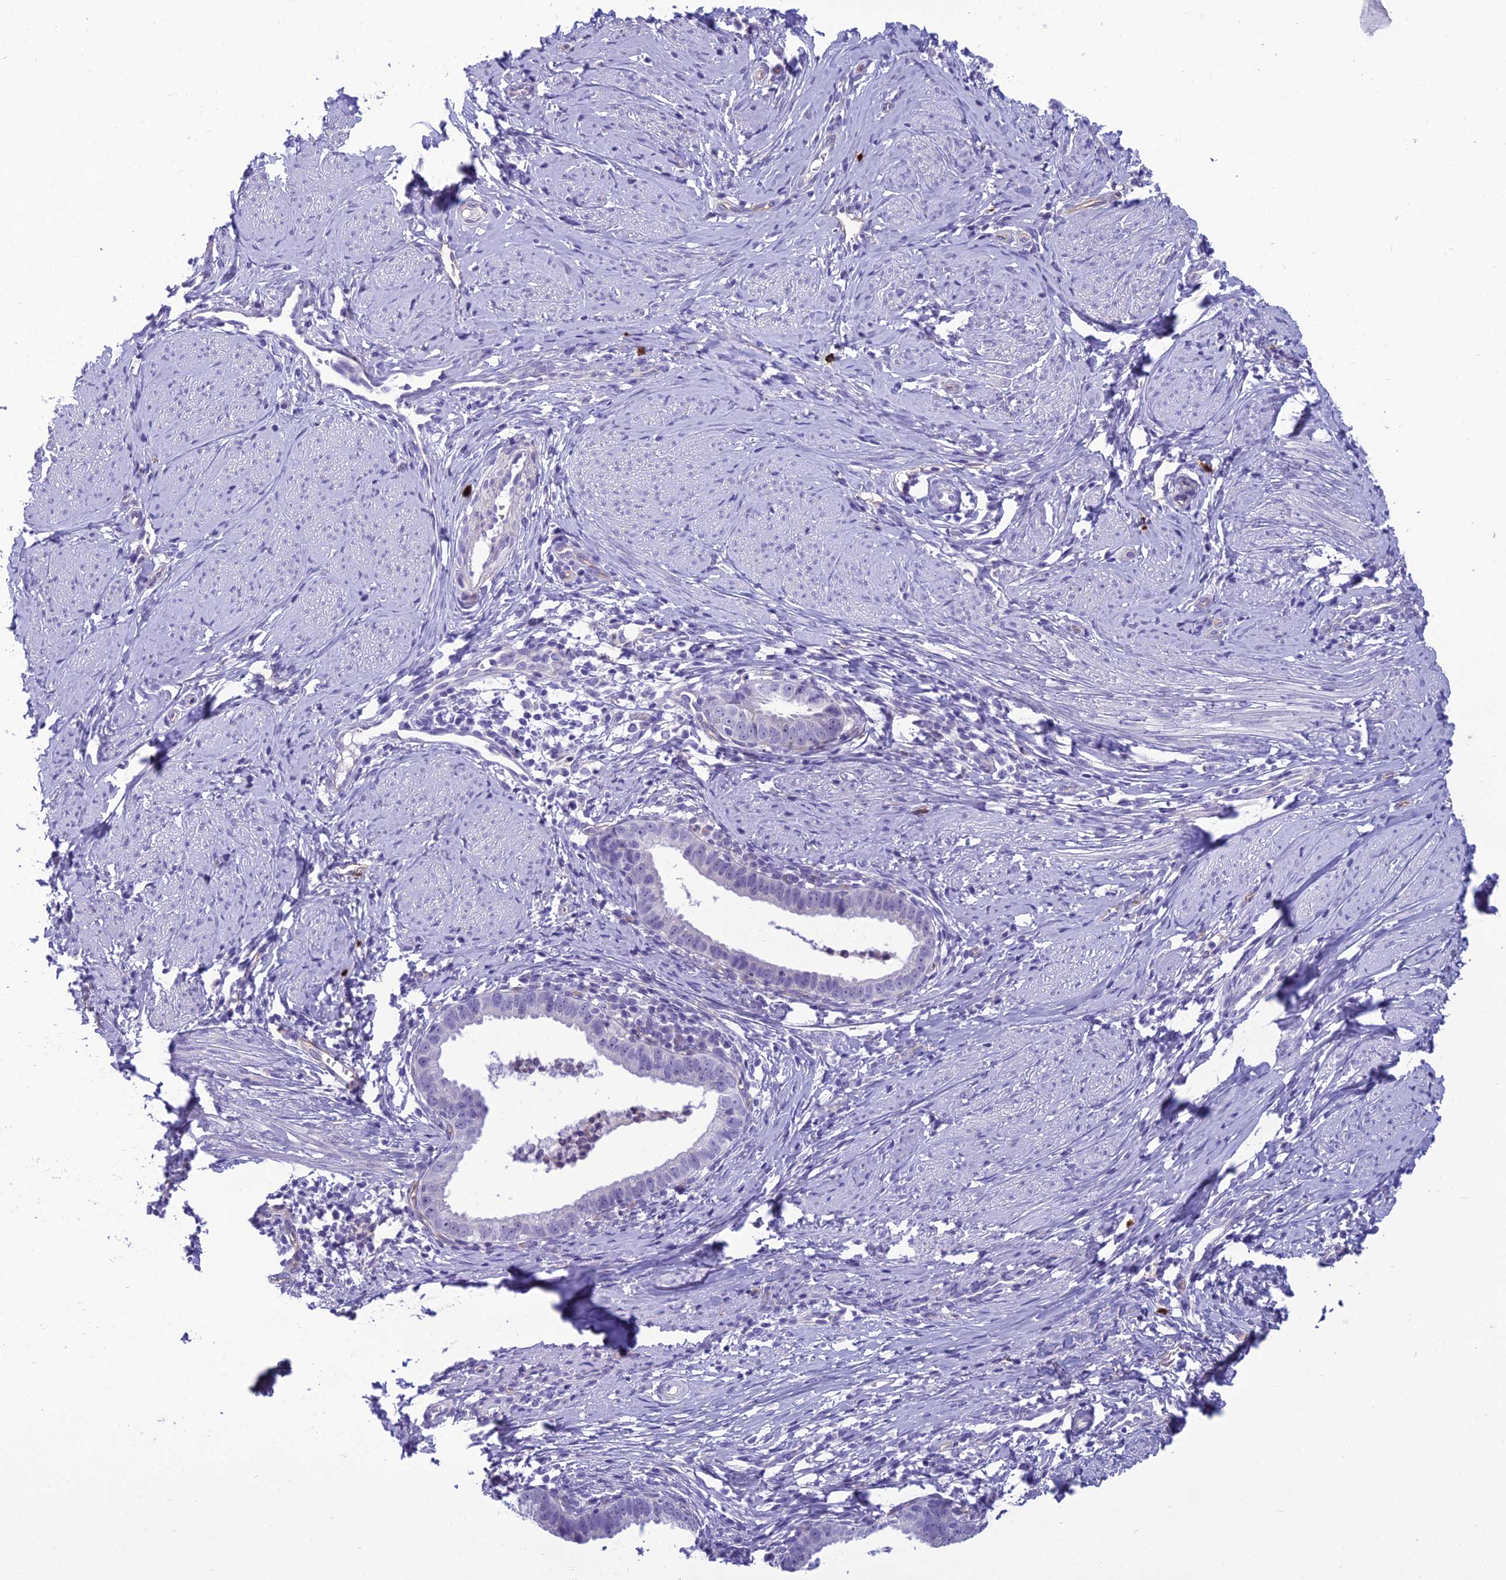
{"staining": {"intensity": "negative", "quantity": "none", "location": "none"}, "tissue": "cervical cancer", "cell_type": "Tumor cells", "image_type": "cancer", "snomed": [{"axis": "morphology", "description": "Adenocarcinoma, NOS"}, {"axis": "topography", "description": "Cervix"}], "caption": "Immunohistochemical staining of human cervical adenocarcinoma demonstrates no significant staining in tumor cells.", "gene": "BBS7", "patient": {"sex": "female", "age": 36}}